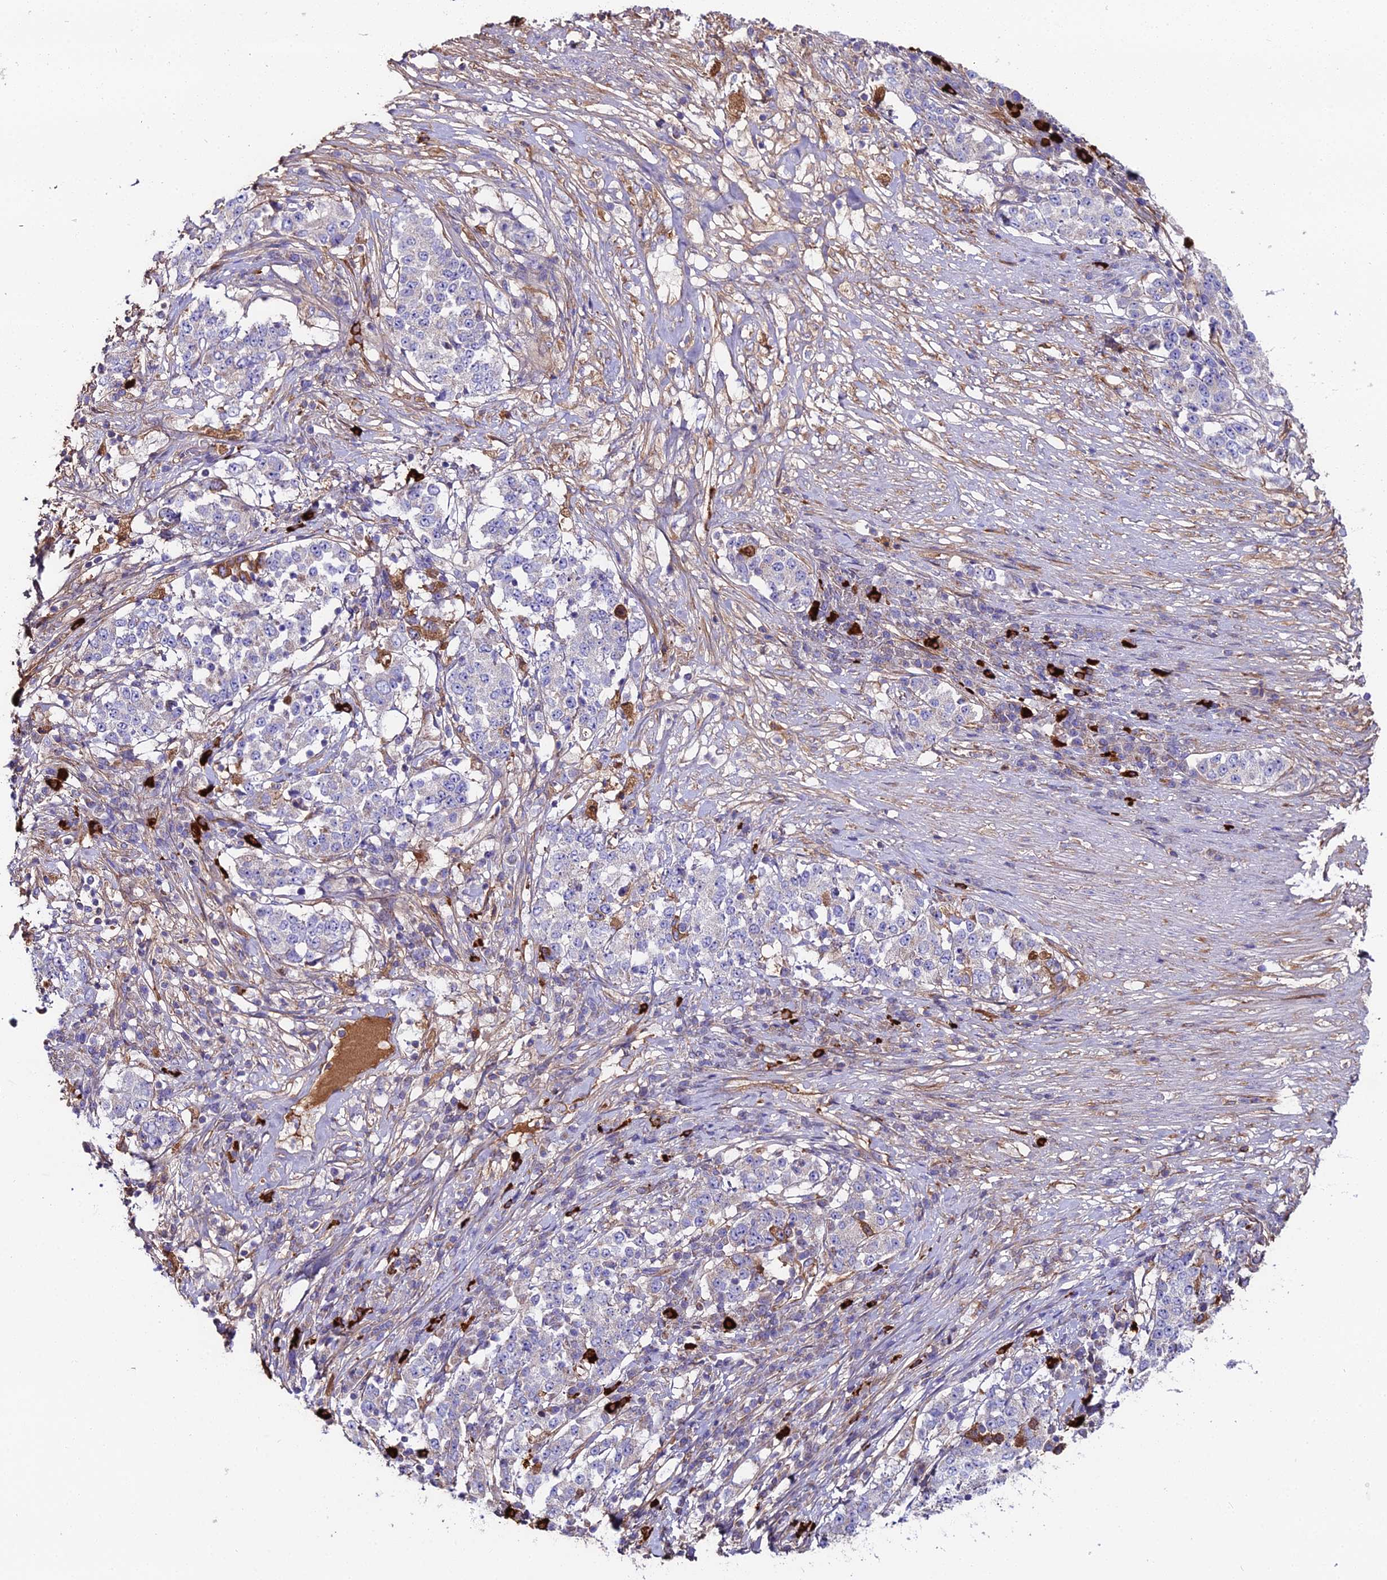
{"staining": {"intensity": "negative", "quantity": "none", "location": "none"}, "tissue": "stomach cancer", "cell_type": "Tumor cells", "image_type": "cancer", "snomed": [{"axis": "morphology", "description": "Adenocarcinoma, NOS"}, {"axis": "topography", "description": "Stomach"}], "caption": "Immunohistochemistry (IHC) image of neoplastic tissue: human adenocarcinoma (stomach) stained with DAB reveals no significant protein expression in tumor cells.", "gene": "BEX4", "patient": {"sex": "male", "age": 59}}